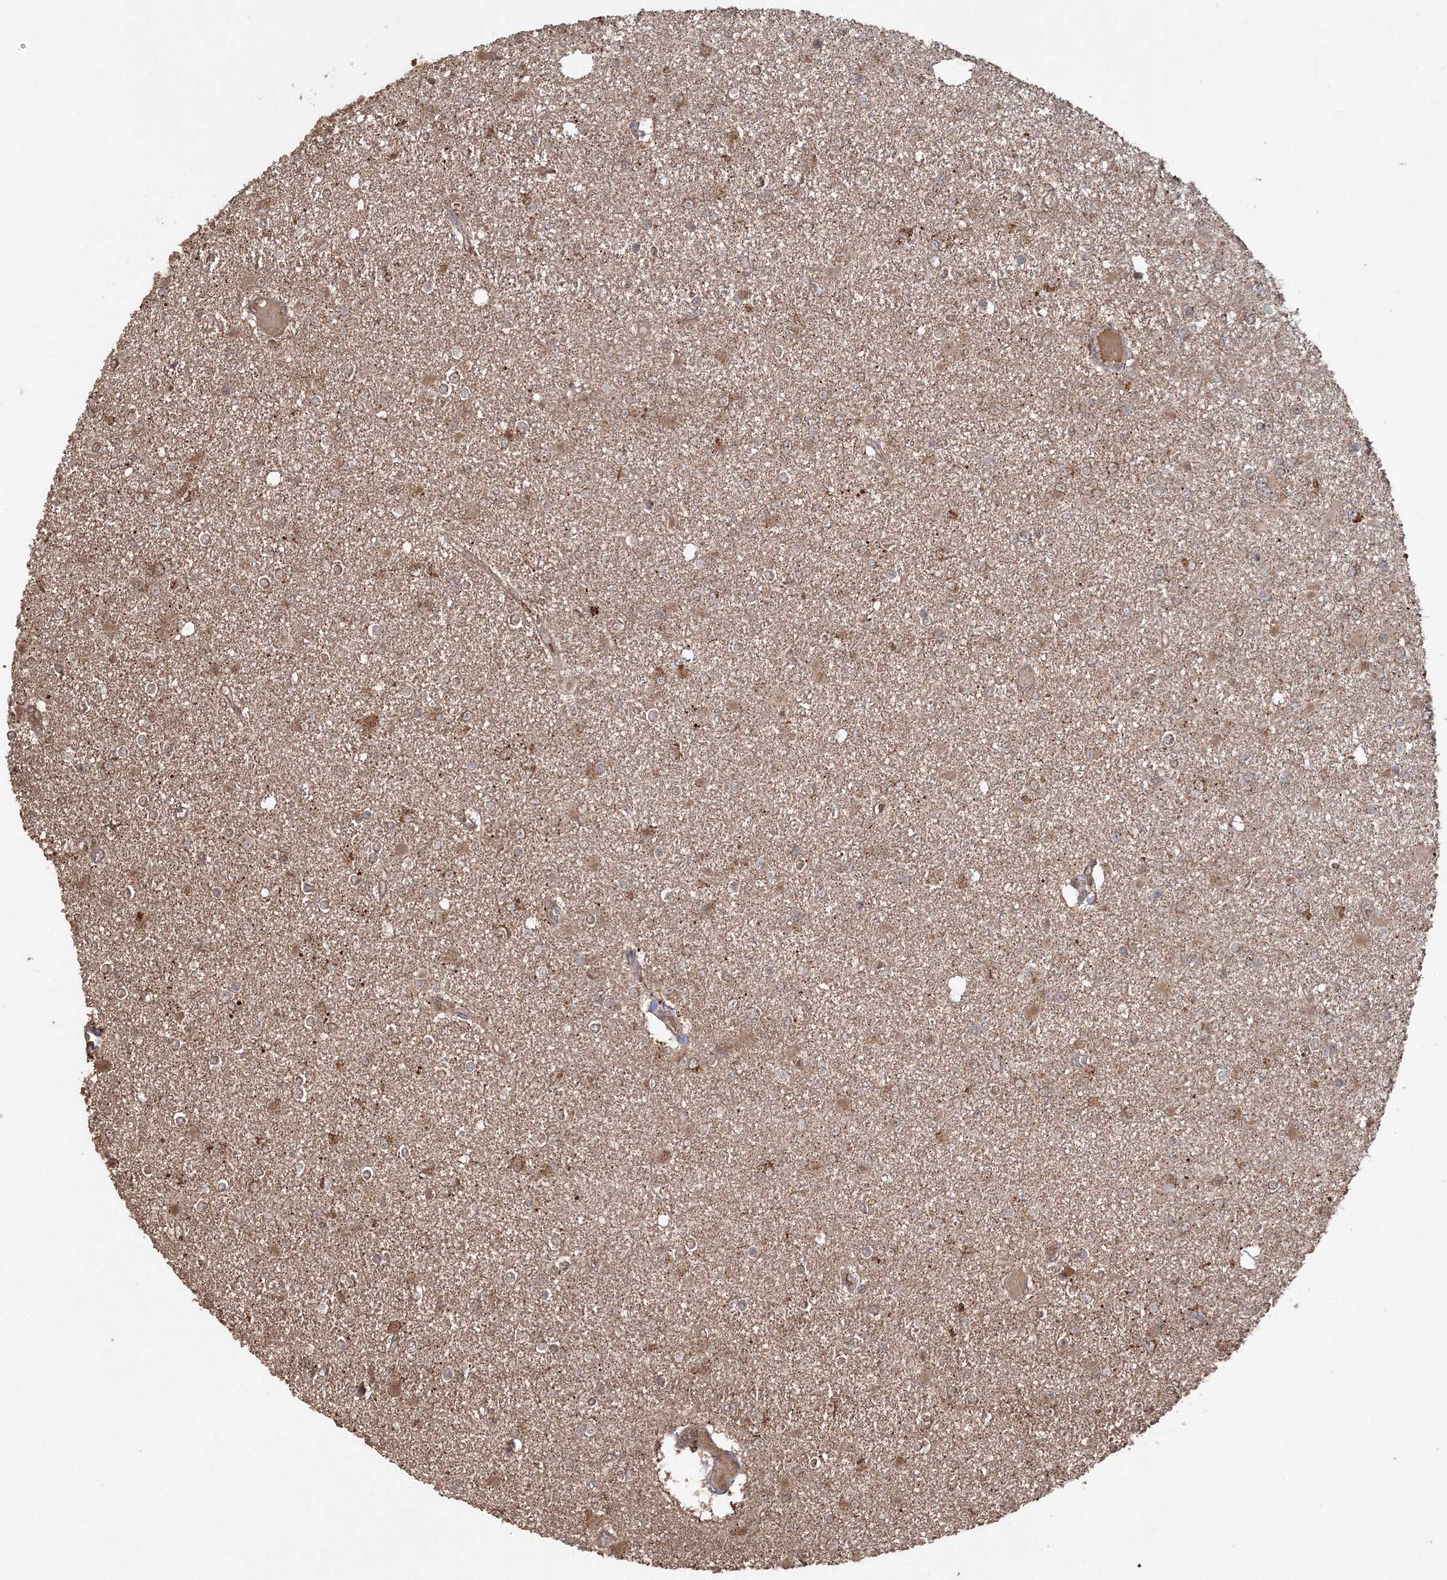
{"staining": {"intensity": "moderate", "quantity": "<25%", "location": "cytoplasmic/membranous"}, "tissue": "glioma", "cell_type": "Tumor cells", "image_type": "cancer", "snomed": [{"axis": "morphology", "description": "Glioma, malignant, Low grade"}, {"axis": "topography", "description": "Brain"}], "caption": "Protein expression analysis of malignant glioma (low-grade) reveals moderate cytoplasmic/membranous positivity in about <25% of tumor cells.", "gene": "CCDC122", "patient": {"sex": "female", "age": 22}}